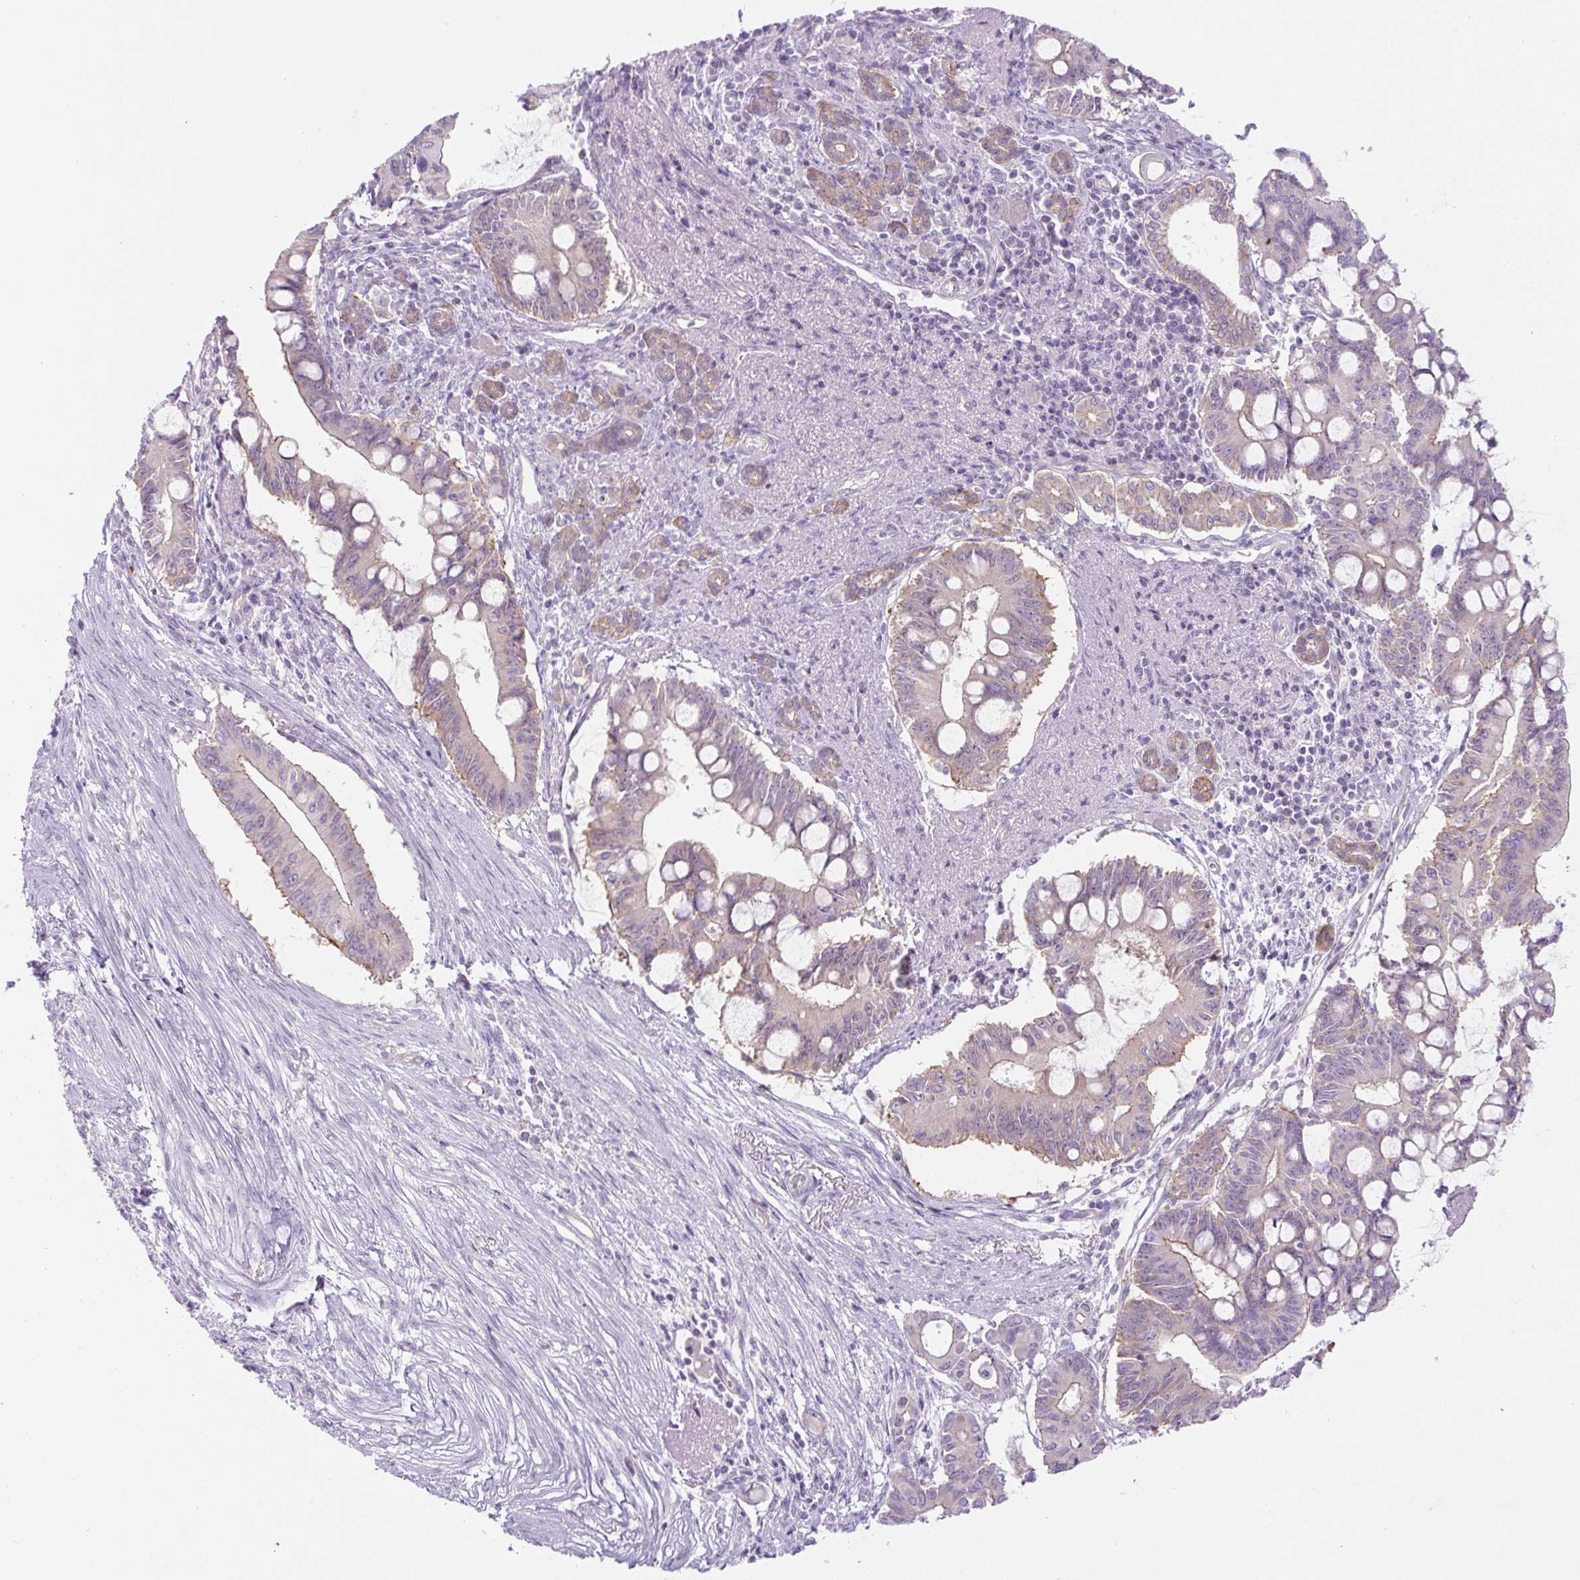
{"staining": {"intensity": "weak", "quantity": "25%-75%", "location": "cytoplasmic/membranous"}, "tissue": "pancreatic cancer", "cell_type": "Tumor cells", "image_type": "cancer", "snomed": [{"axis": "morphology", "description": "Adenocarcinoma, NOS"}, {"axis": "topography", "description": "Pancreas"}], "caption": "Pancreatic cancer stained with a protein marker demonstrates weak staining in tumor cells.", "gene": "ADAMTS19", "patient": {"sex": "male", "age": 68}}